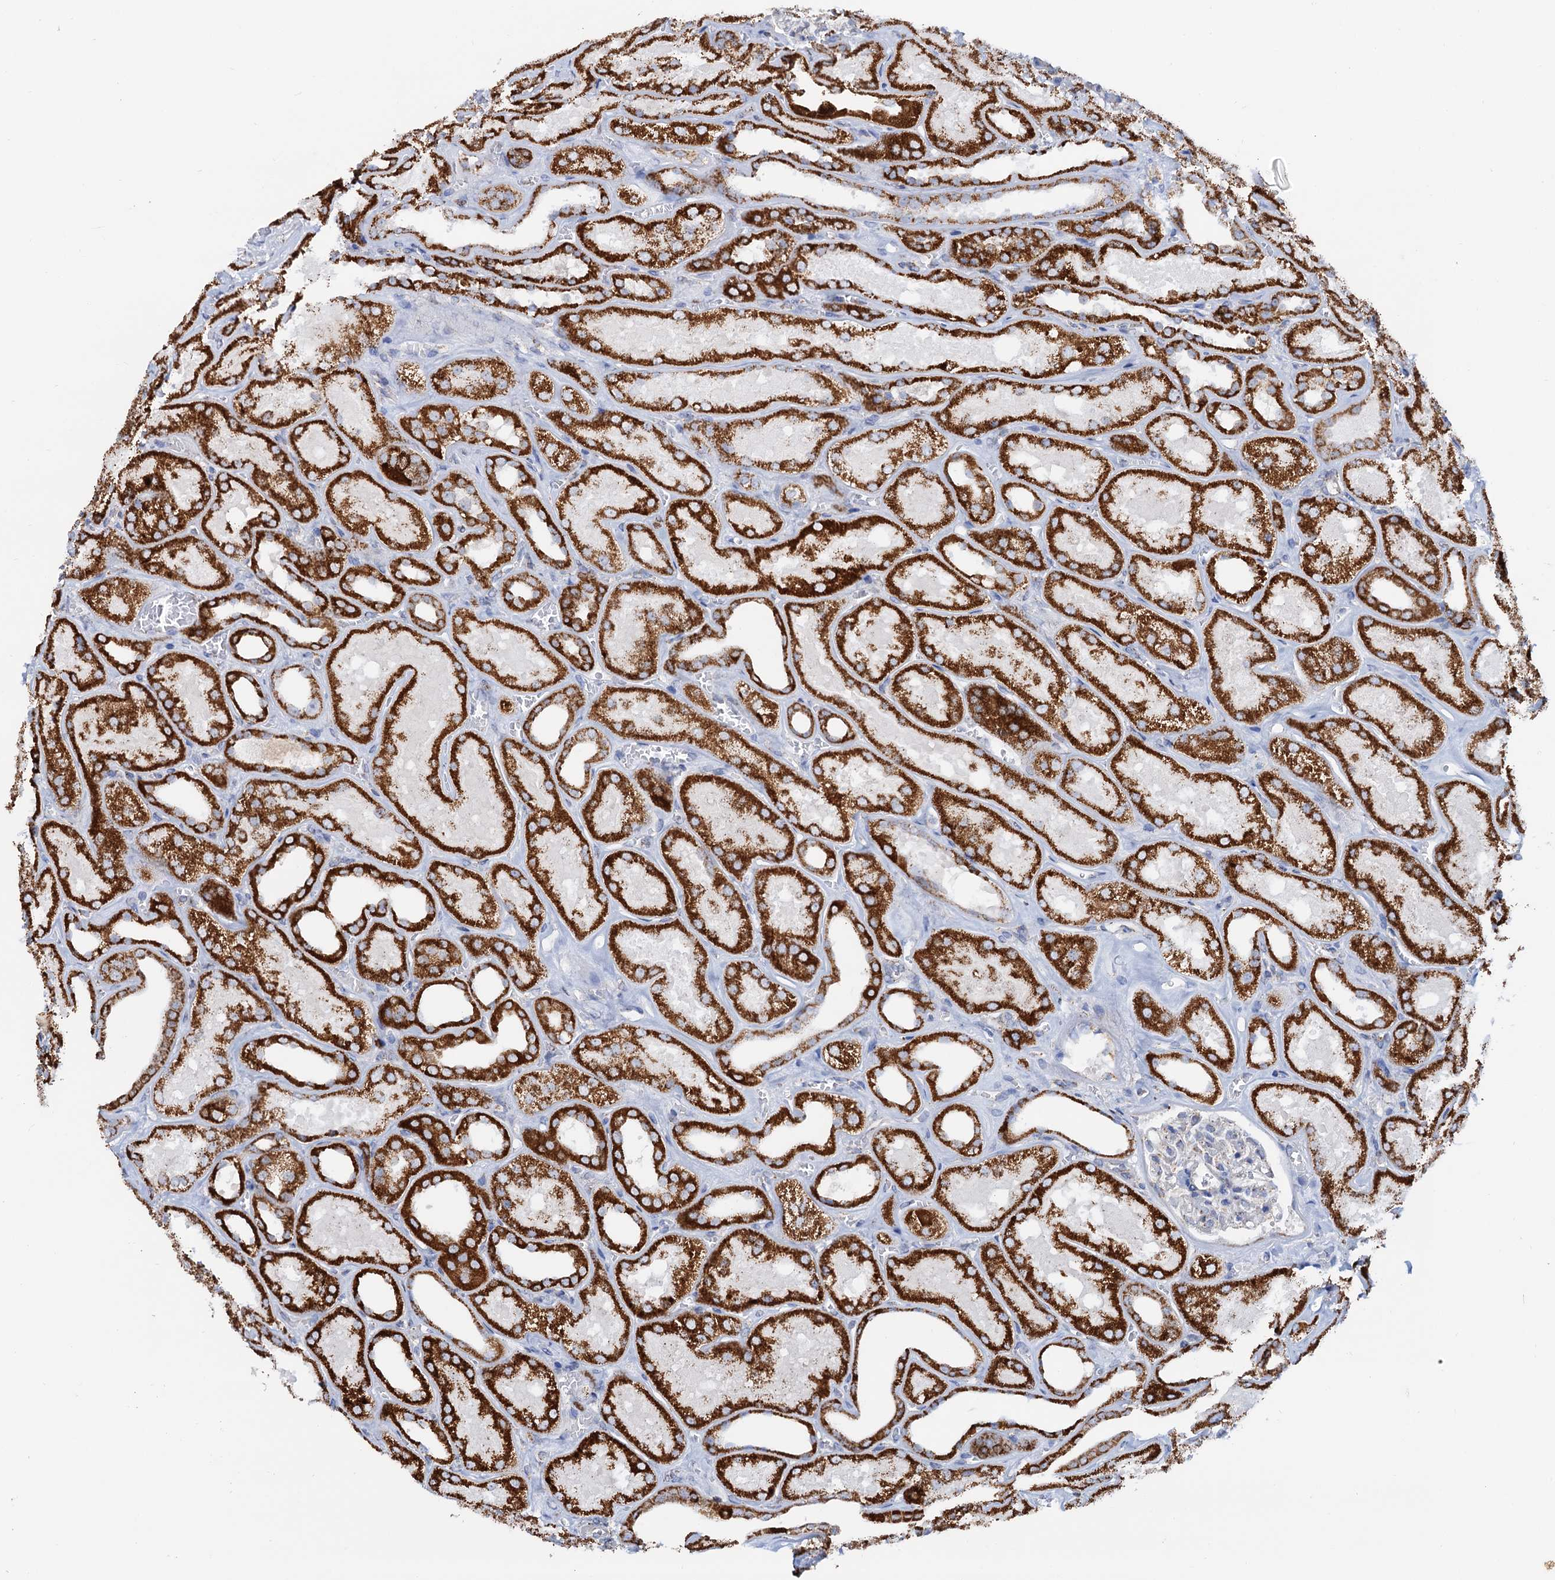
{"staining": {"intensity": "moderate", "quantity": "<25%", "location": "cytoplasmic/membranous"}, "tissue": "kidney", "cell_type": "Cells in glomeruli", "image_type": "normal", "snomed": [{"axis": "morphology", "description": "Normal tissue, NOS"}, {"axis": "morphology", "description": "Adenocarcinoma, NOS"}, {"axis": "topography", "description": "Kidney"}], "caption": "Immunohistochemical staining of normal kidney shows low levels of moderate cytoplasmic/membranous expression in approximately <25% of cells in glomeruli. (DAB IHC with brightfield microscopy, high magnification).", "gene": "C2CD3", "patient": {"sex": "female", "age": 68}}